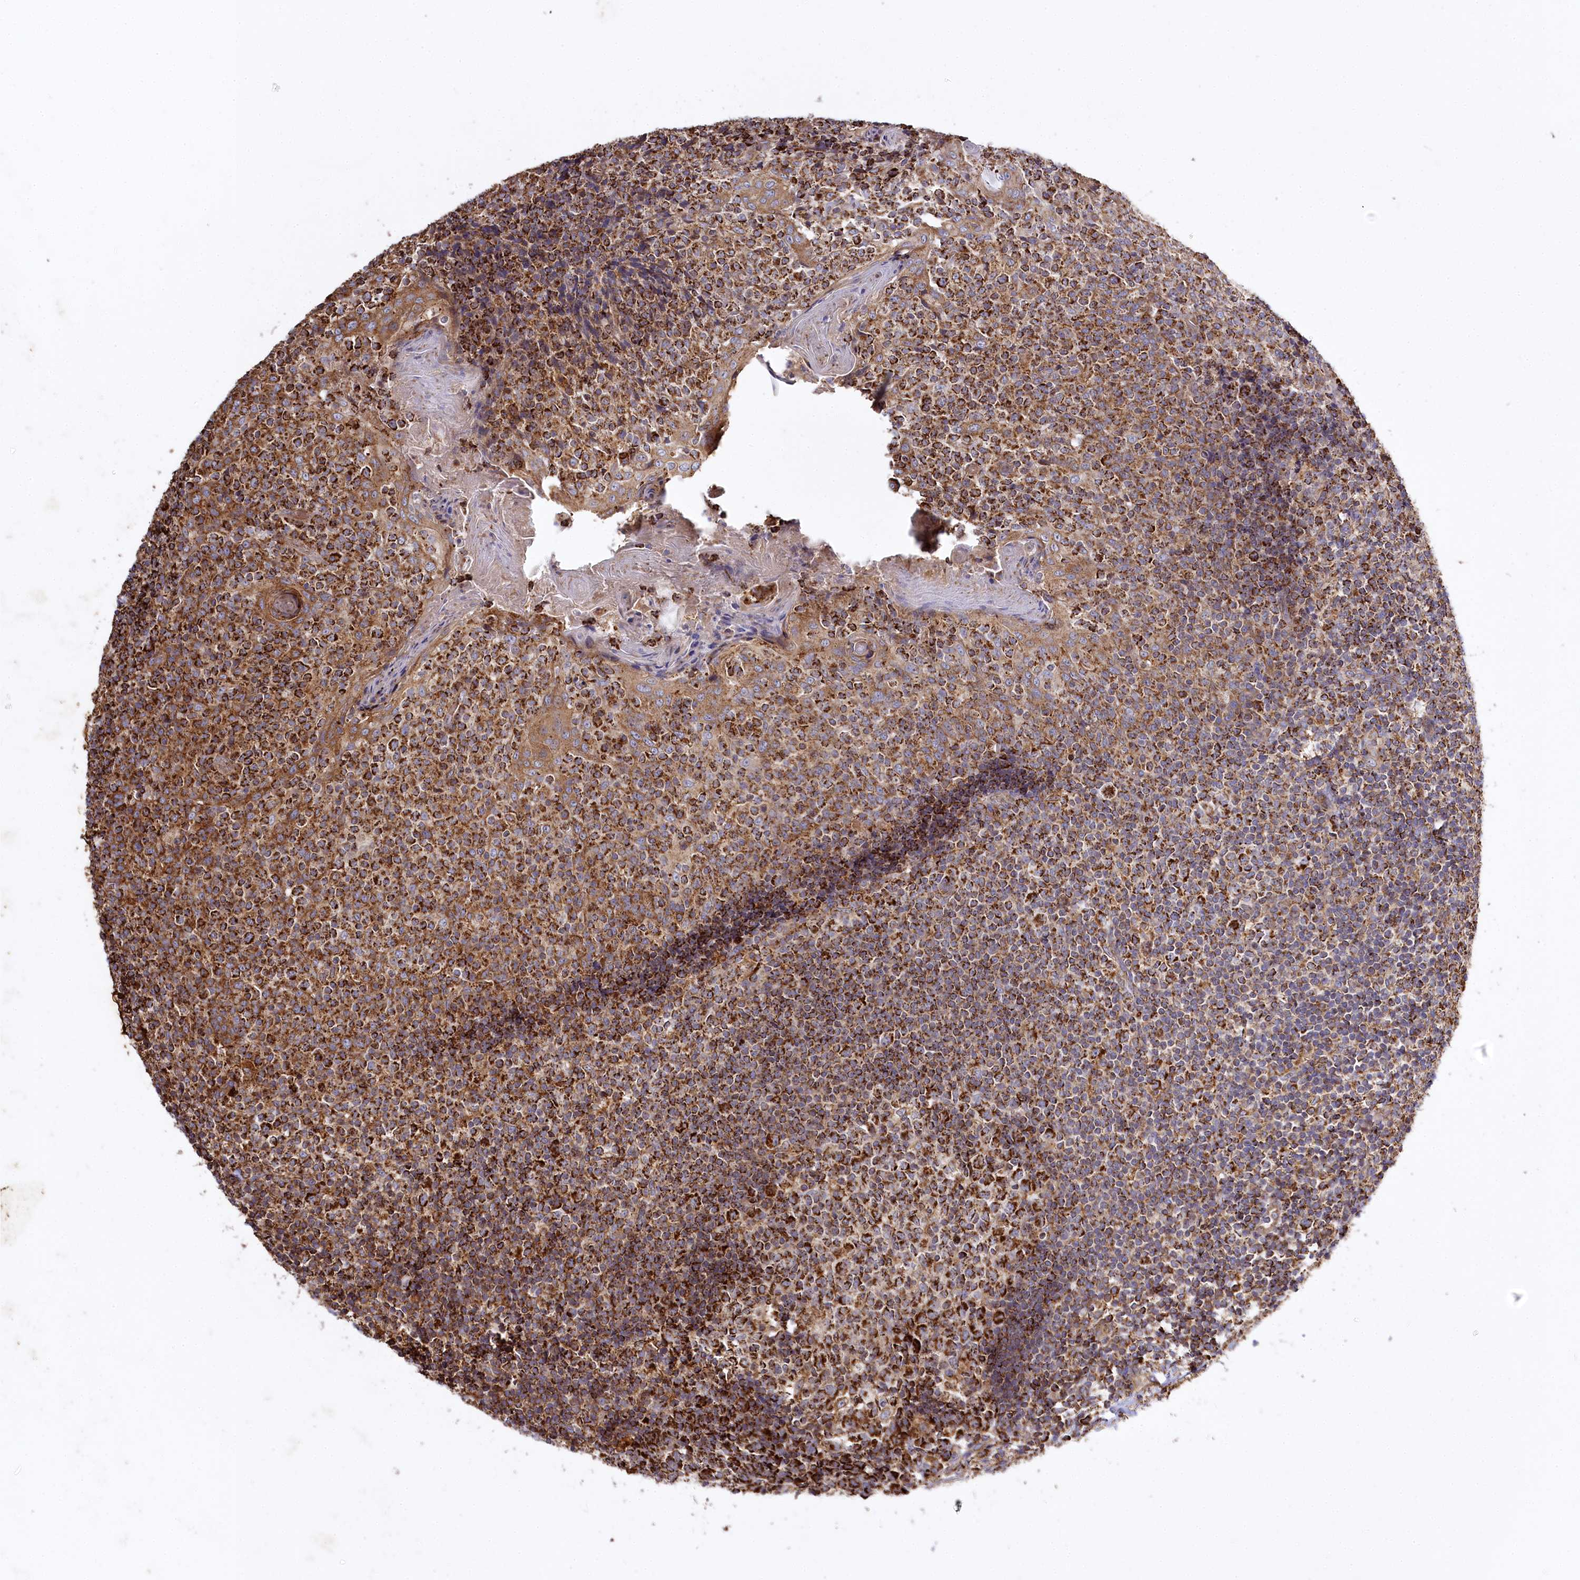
{"staining": {"intensity": "strong", "quantity": ">75%", "location": "cytoplasmic/membranous"}, "tissue": "tonsil", "cell_type": "Germinal center cells", "image_type": "normal", "snomed": [{"axis": "morphology", "description": "Normal tissue, NOS"}, {"axis": "topography", "description": "Tonsil"}], "caption": "The histopathology image shows staining of benign tonsil, revealing strong cytoplasmic/membranous protein expression (brown color) within germinal center cells.", "gene": "CARD19", "patient": {"sex": "female", "age": 19}}